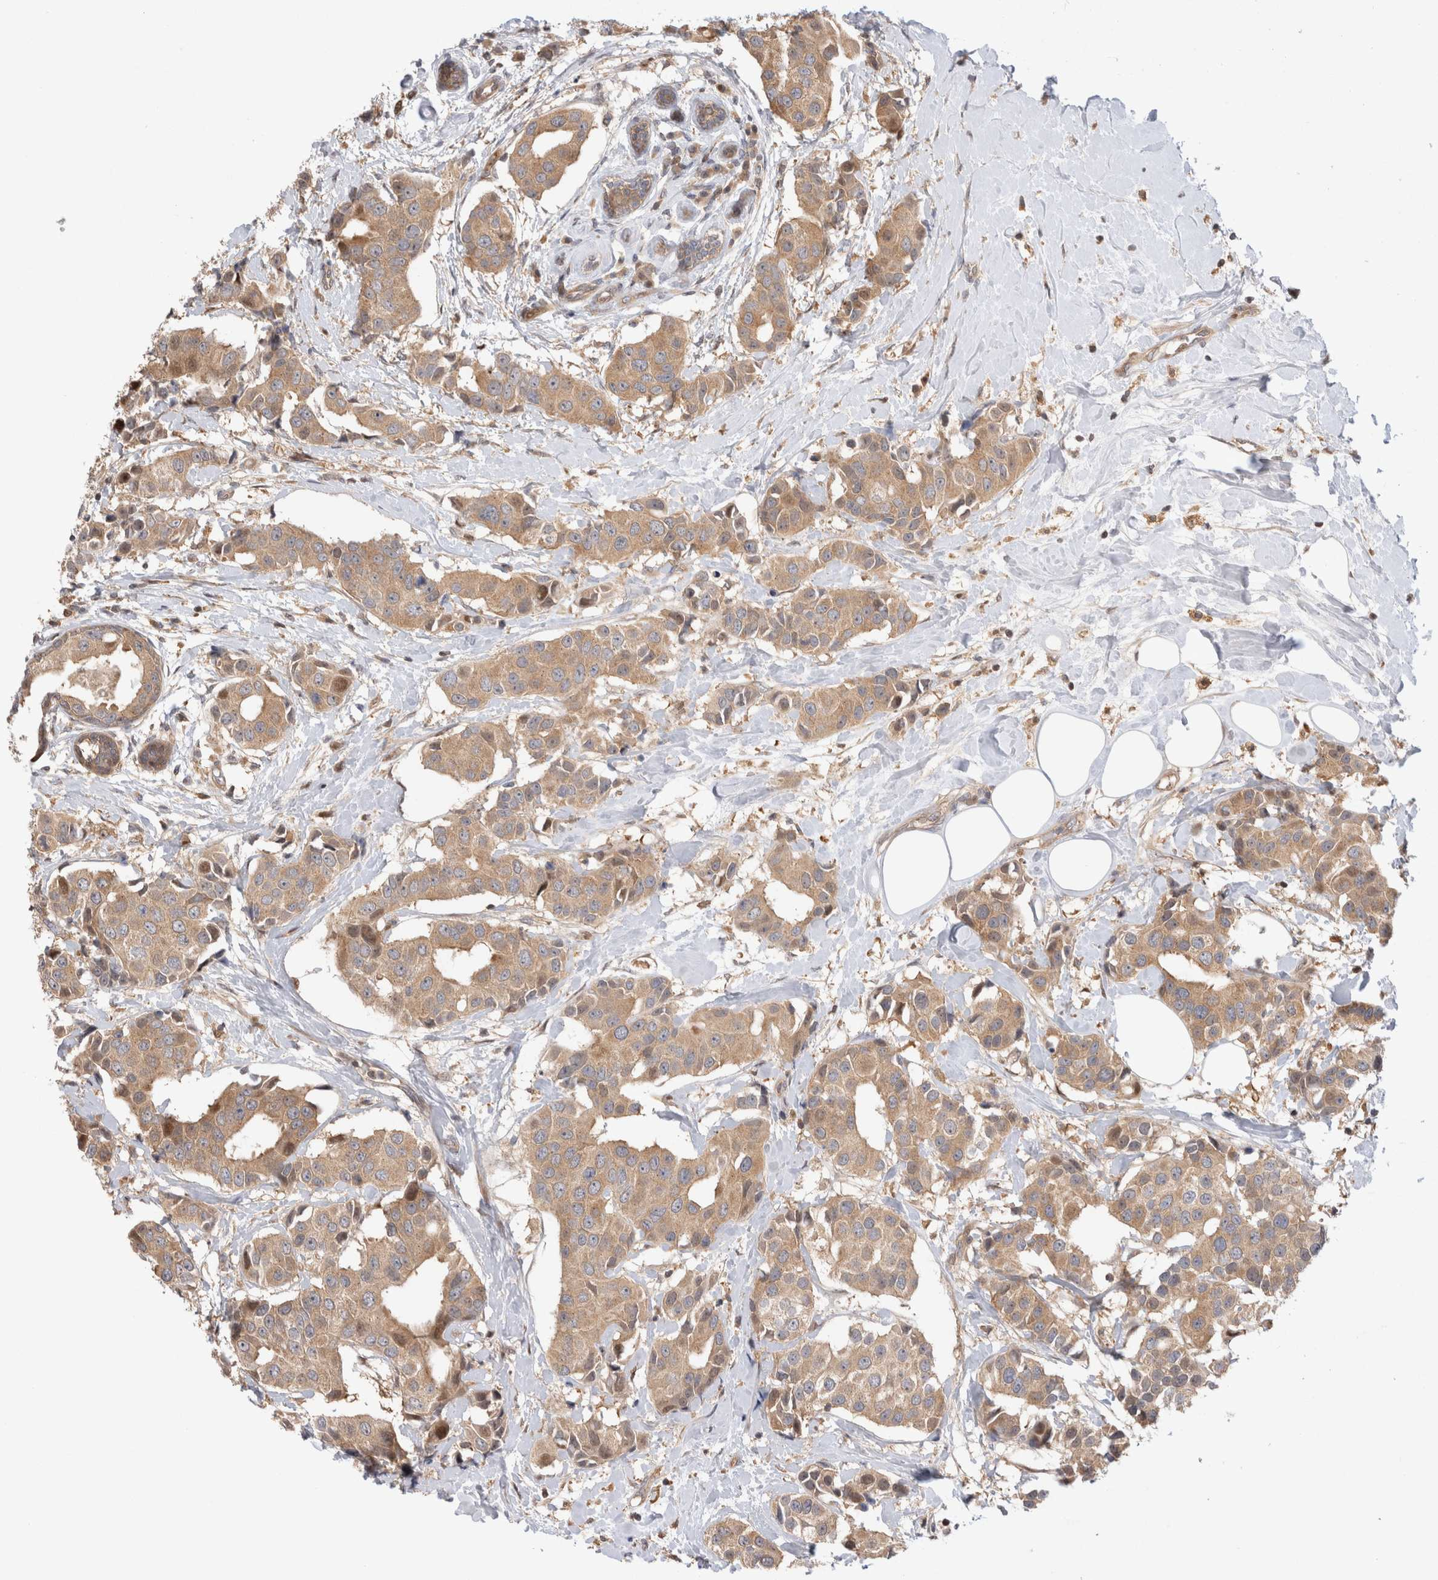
{"staining": {"intensity": "moderate", "quantity": ">75%", "location": "cytoplasmic/membranous"}, "tissue": "breast cancer", "cell_type": "Tumor cells", "image_type": "cancer", "snomed": [{"axis": "morphology", "description": "Normal tissue, NOS"}, {"axis": "morphology", "description": "Duct carcinoma"}, {"axis": "topography", "description": "Breast"}], "caption": "Human breast cancer stained for a protein (brown) shows moderate cytoplasmic/membranous positive expression in about >75% of tumor cells.", "gene": "HTT", "patient": {"sex": "female", "age": 39}}